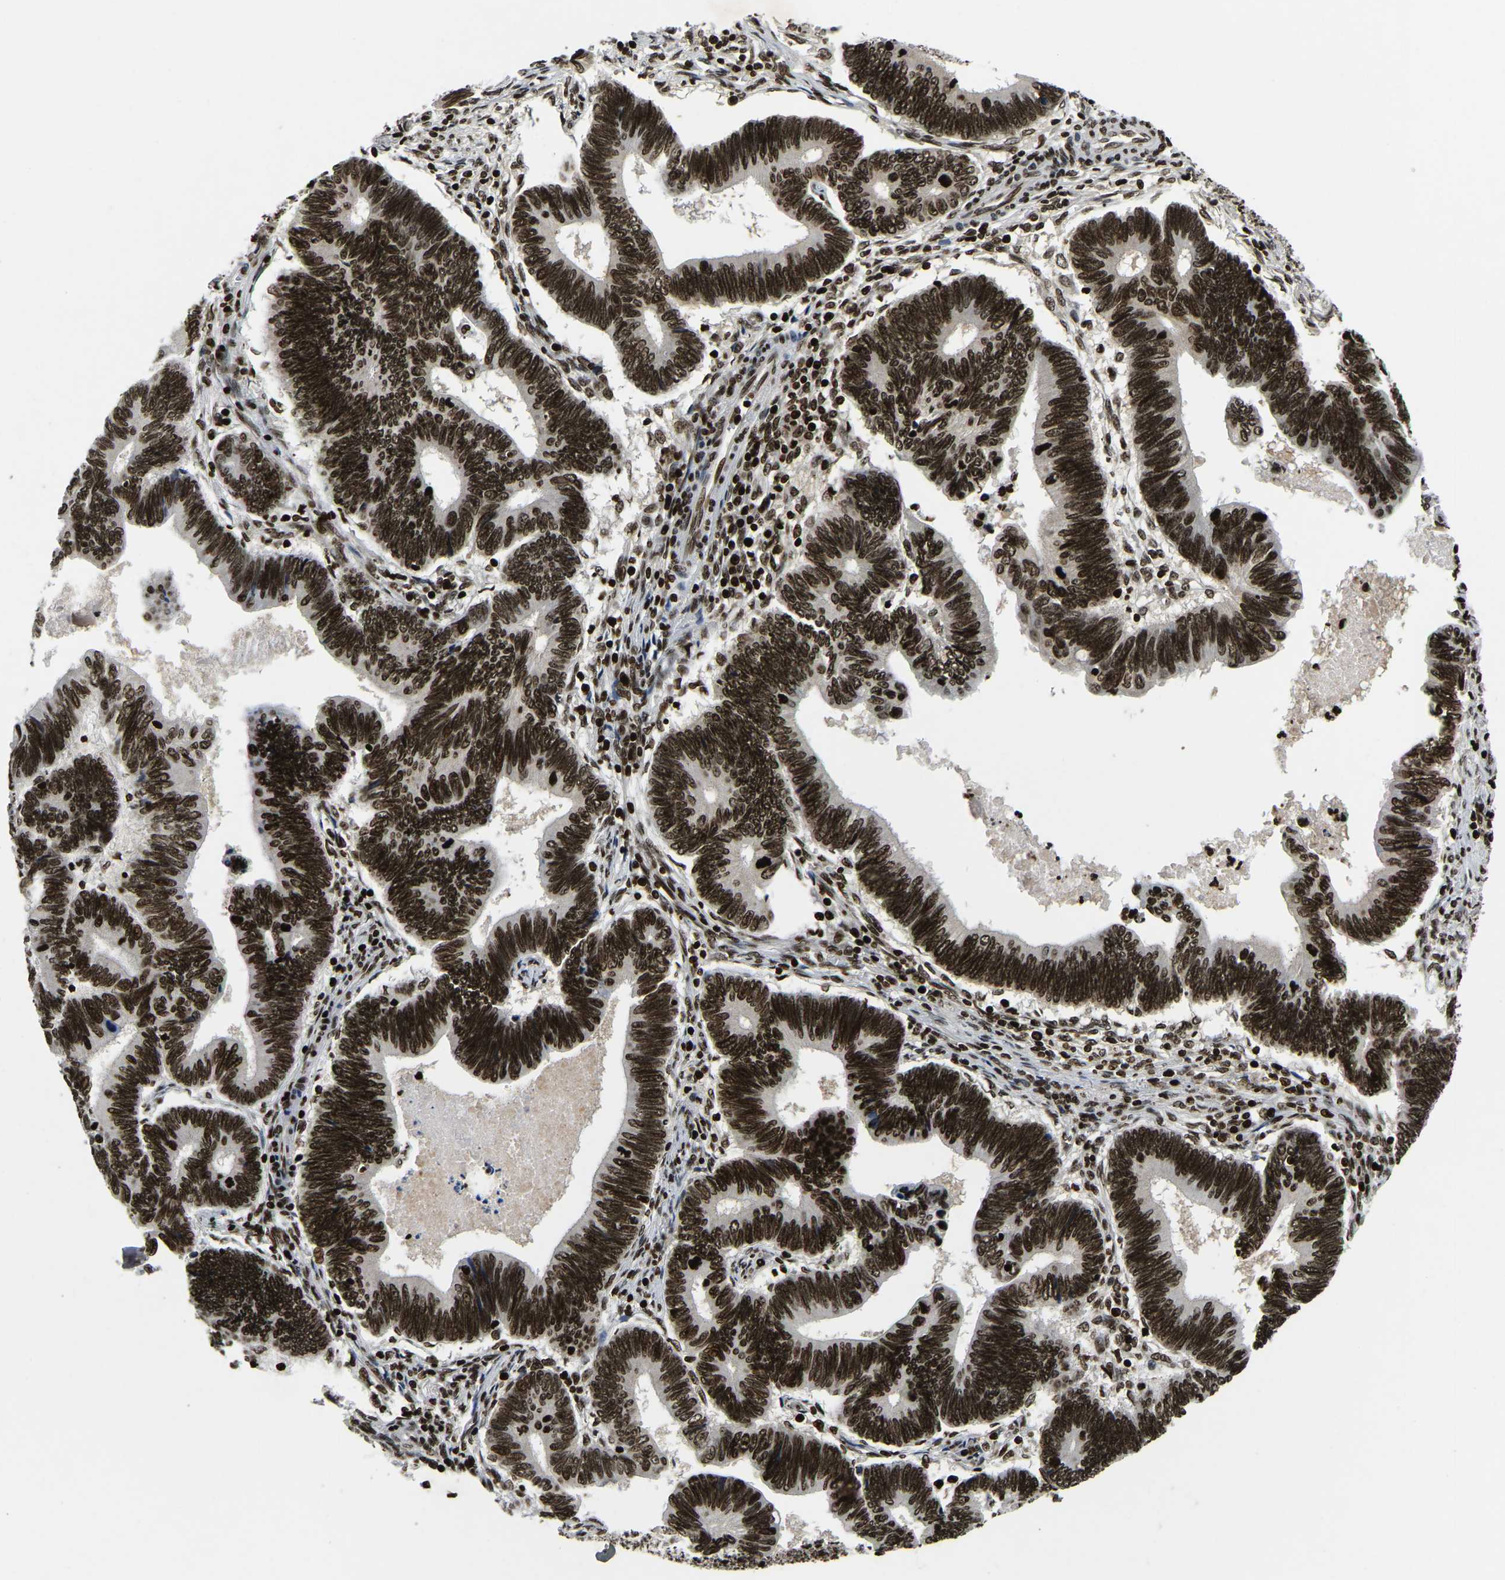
{"staining": {"intensity": "strong", "quantity": ">75%", "location": "nuclear"}, "tissue": "pancreatic cancer", "cell_type": "Tumor cells", "image_type": "cancer", "snomed": [{"axis": "morphology", "description": "Adenocarcinoma, NOS"}, {"axis": "topography", "description": "Pancreas"}], "caption": "Tumor cells display high levels of strong nuclear staining in about >75% of cells in adenocarcinoma (pancreatic).", "gene": "LRRC61", "patient": {"sex": "female", "age": 70}}